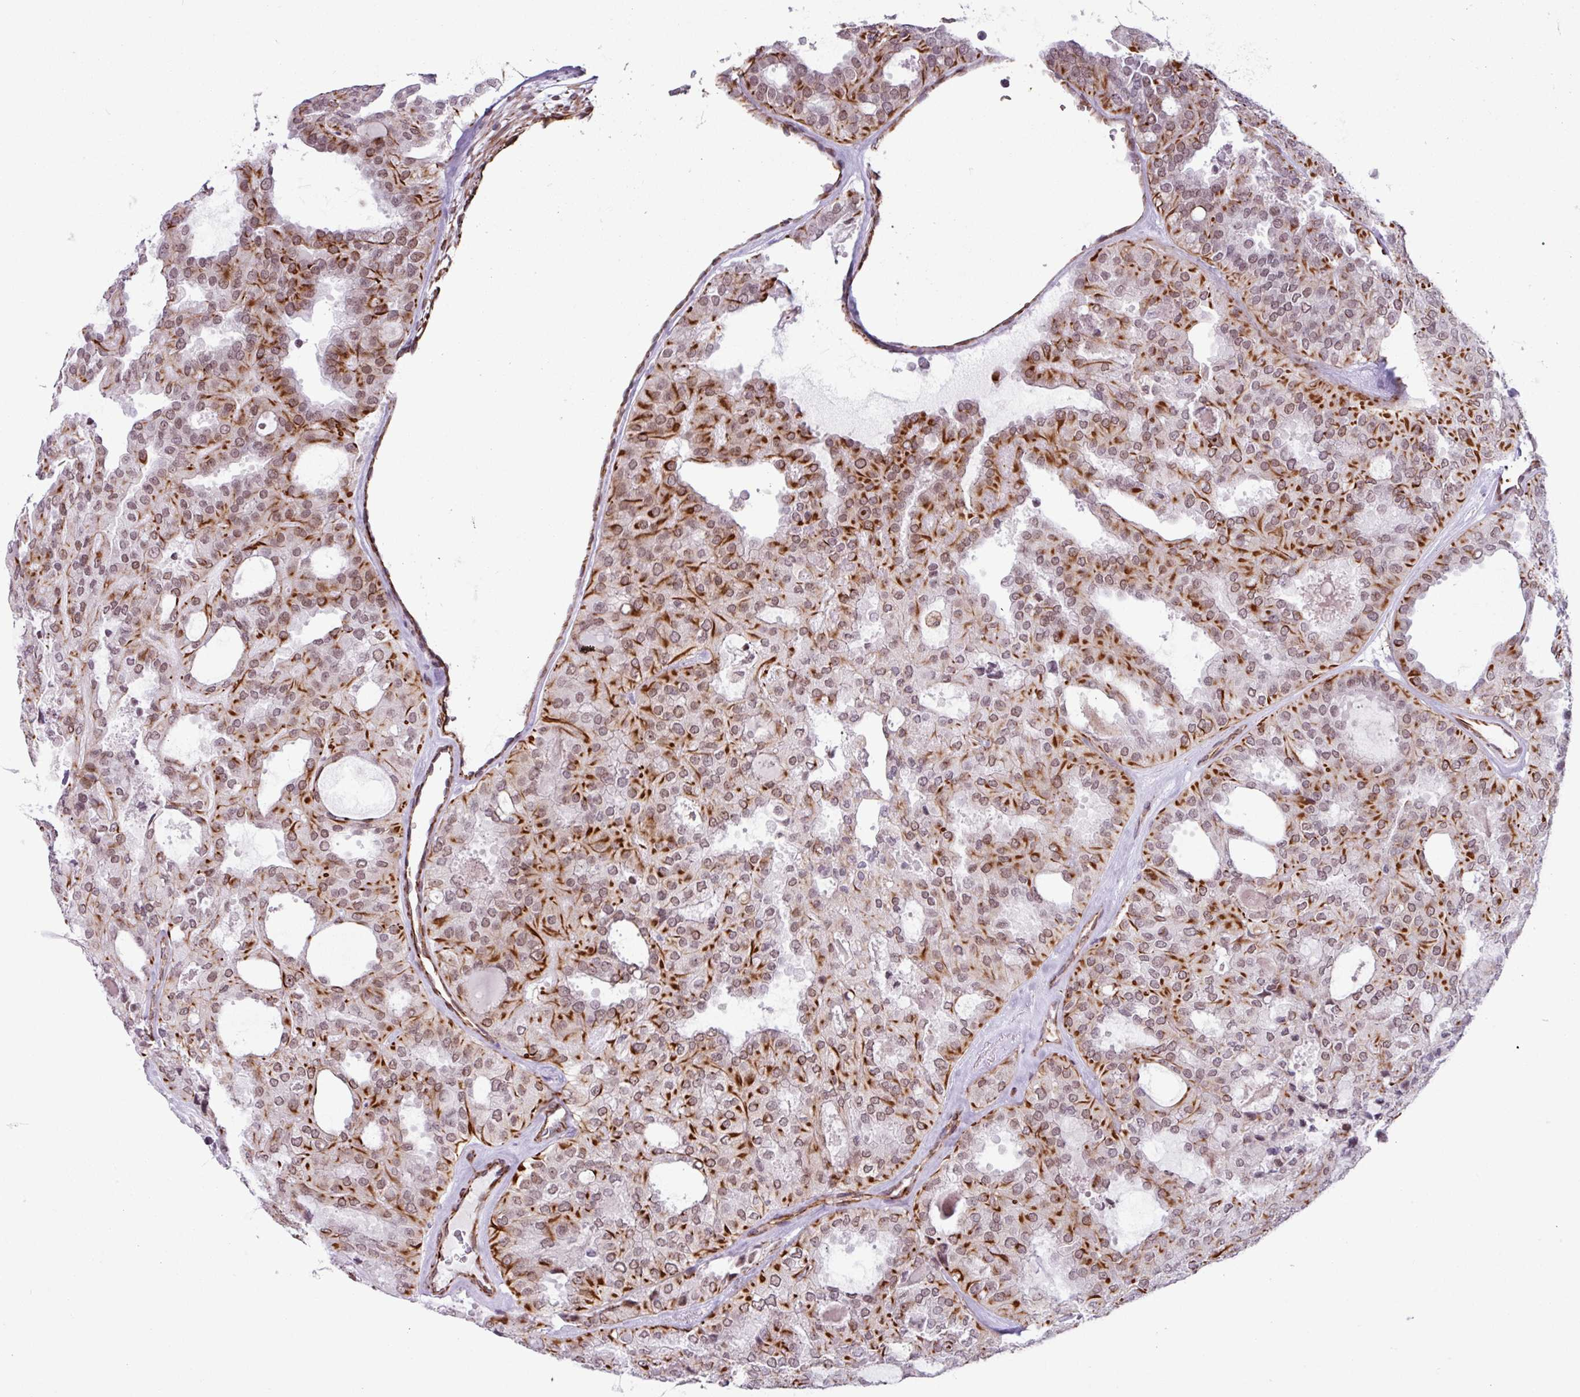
{"staining": {"intensity": "strong", "quantity": "25%-75%", "location": "cytoplasmic/membranous,nuclear"}, "tissue": "thyroid cancer", "cell_type": "Tumor cells", "image_type": "cancer", "snomed": [{"axis": "morphology", "description": "Follicular adenoma carcinoma, NOS"}, {"axis": "topography", "description": "Thyroid gland"}], "caption": "IHC photomicrograph of follicular adenoma carcinoma (thyroid) stained for a protein (brown), which reveals high levels of strong cytoplasmic/membranous and nuclear staining in about 25%-75% of tumor cells.", "gene": "CHD3", "patient": {"sex": "male", "age": 75}}